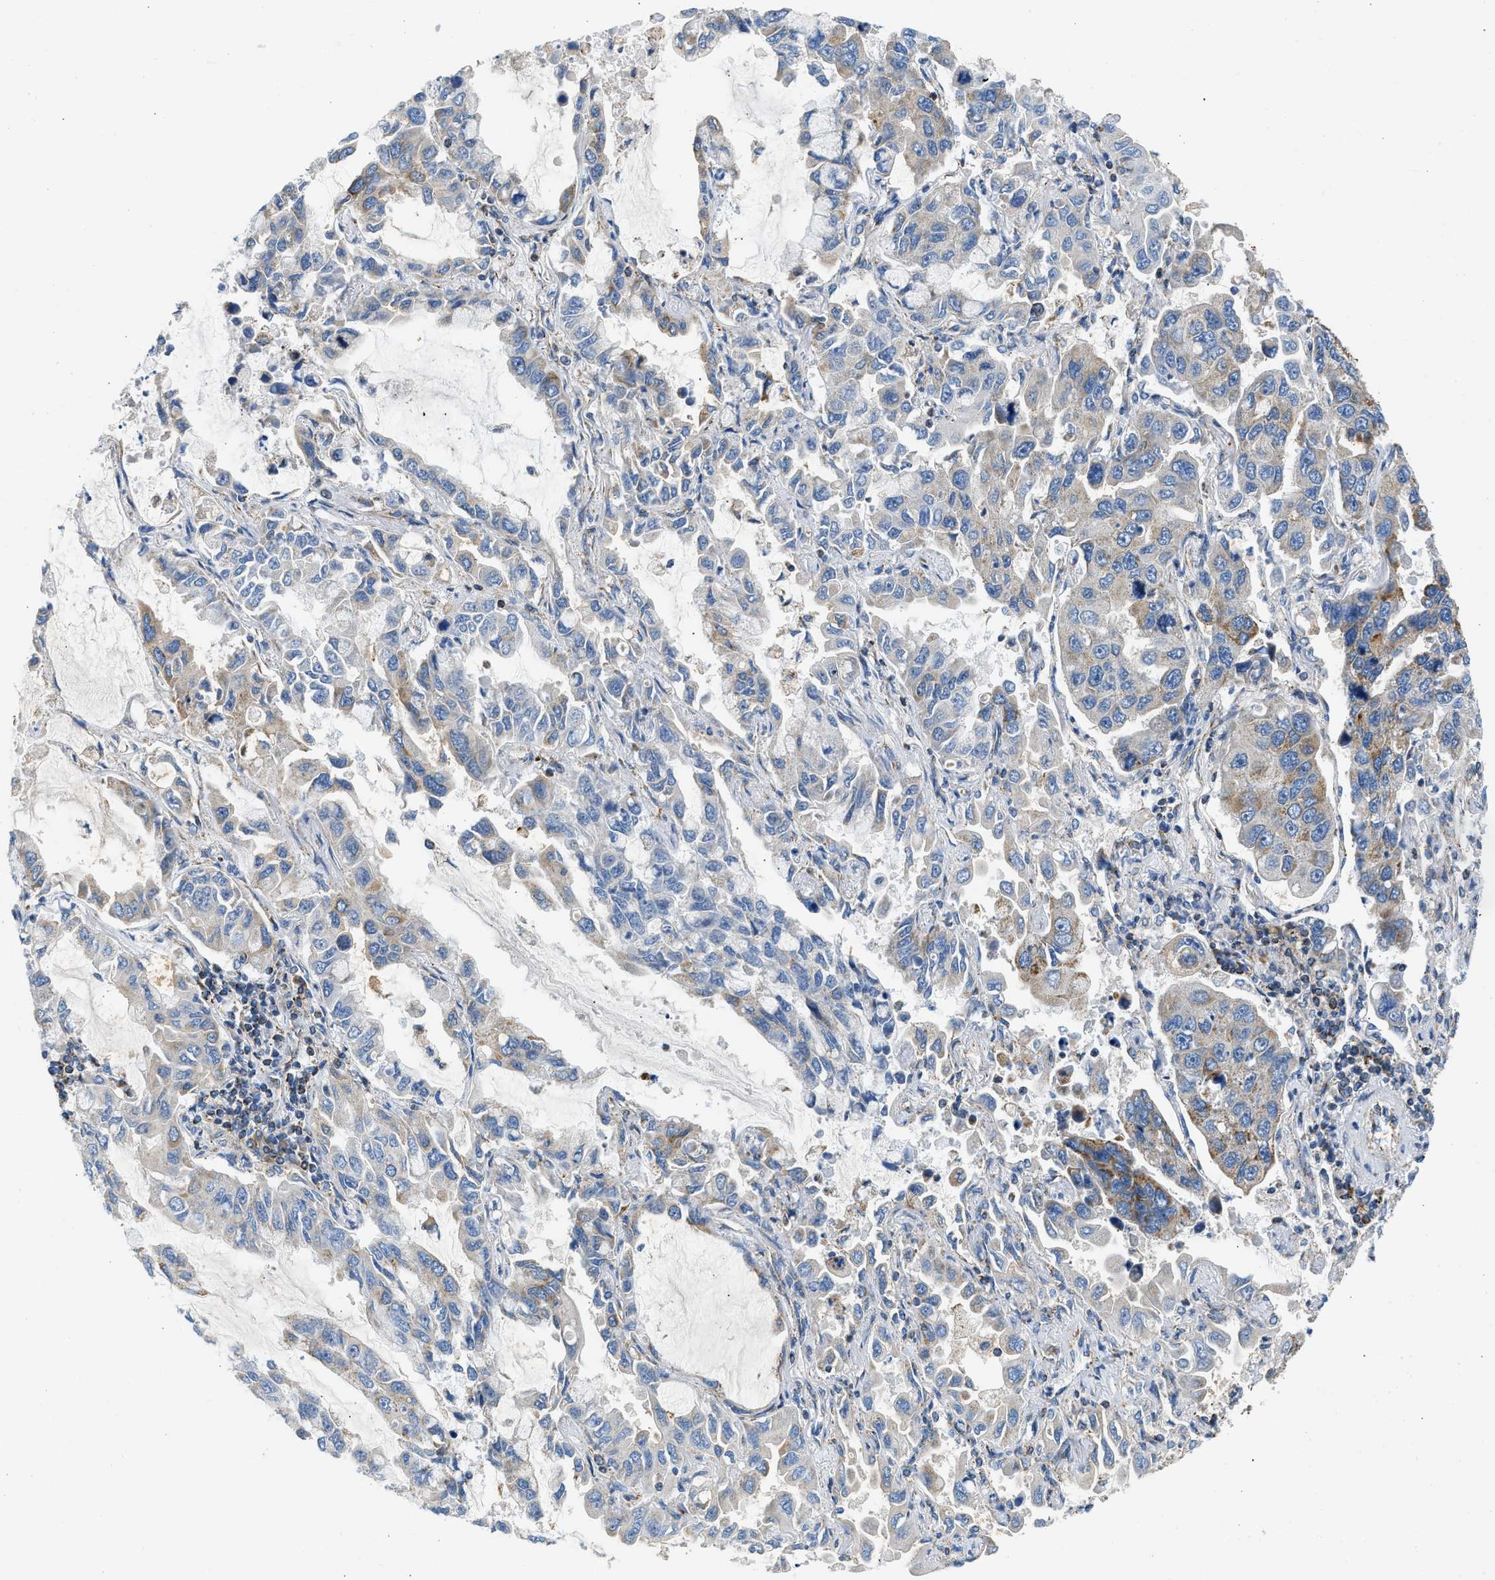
{"staining": {"intensity": "moderate", "quantity": "25%-75%", "location": "cytoplasmic/membranous"}, "tissue": "lung cancer", "cell_type": "Tumor cells", "image_type": "cancer", "snomed": [{"axis": "morphology", "description": "Adenocarcinoma, NOS"}, {"axis": "topography", "description": "Lung"}], "caption": "Adenocarcinoma (lung) stained with immunohistochemistry (IHC) displays moderate cytoplasmic/membranous positivity in about 25%-75% of tumor cells.", "gene": "CAMKK2", "patient": {"sex": "male", "age": 64}}